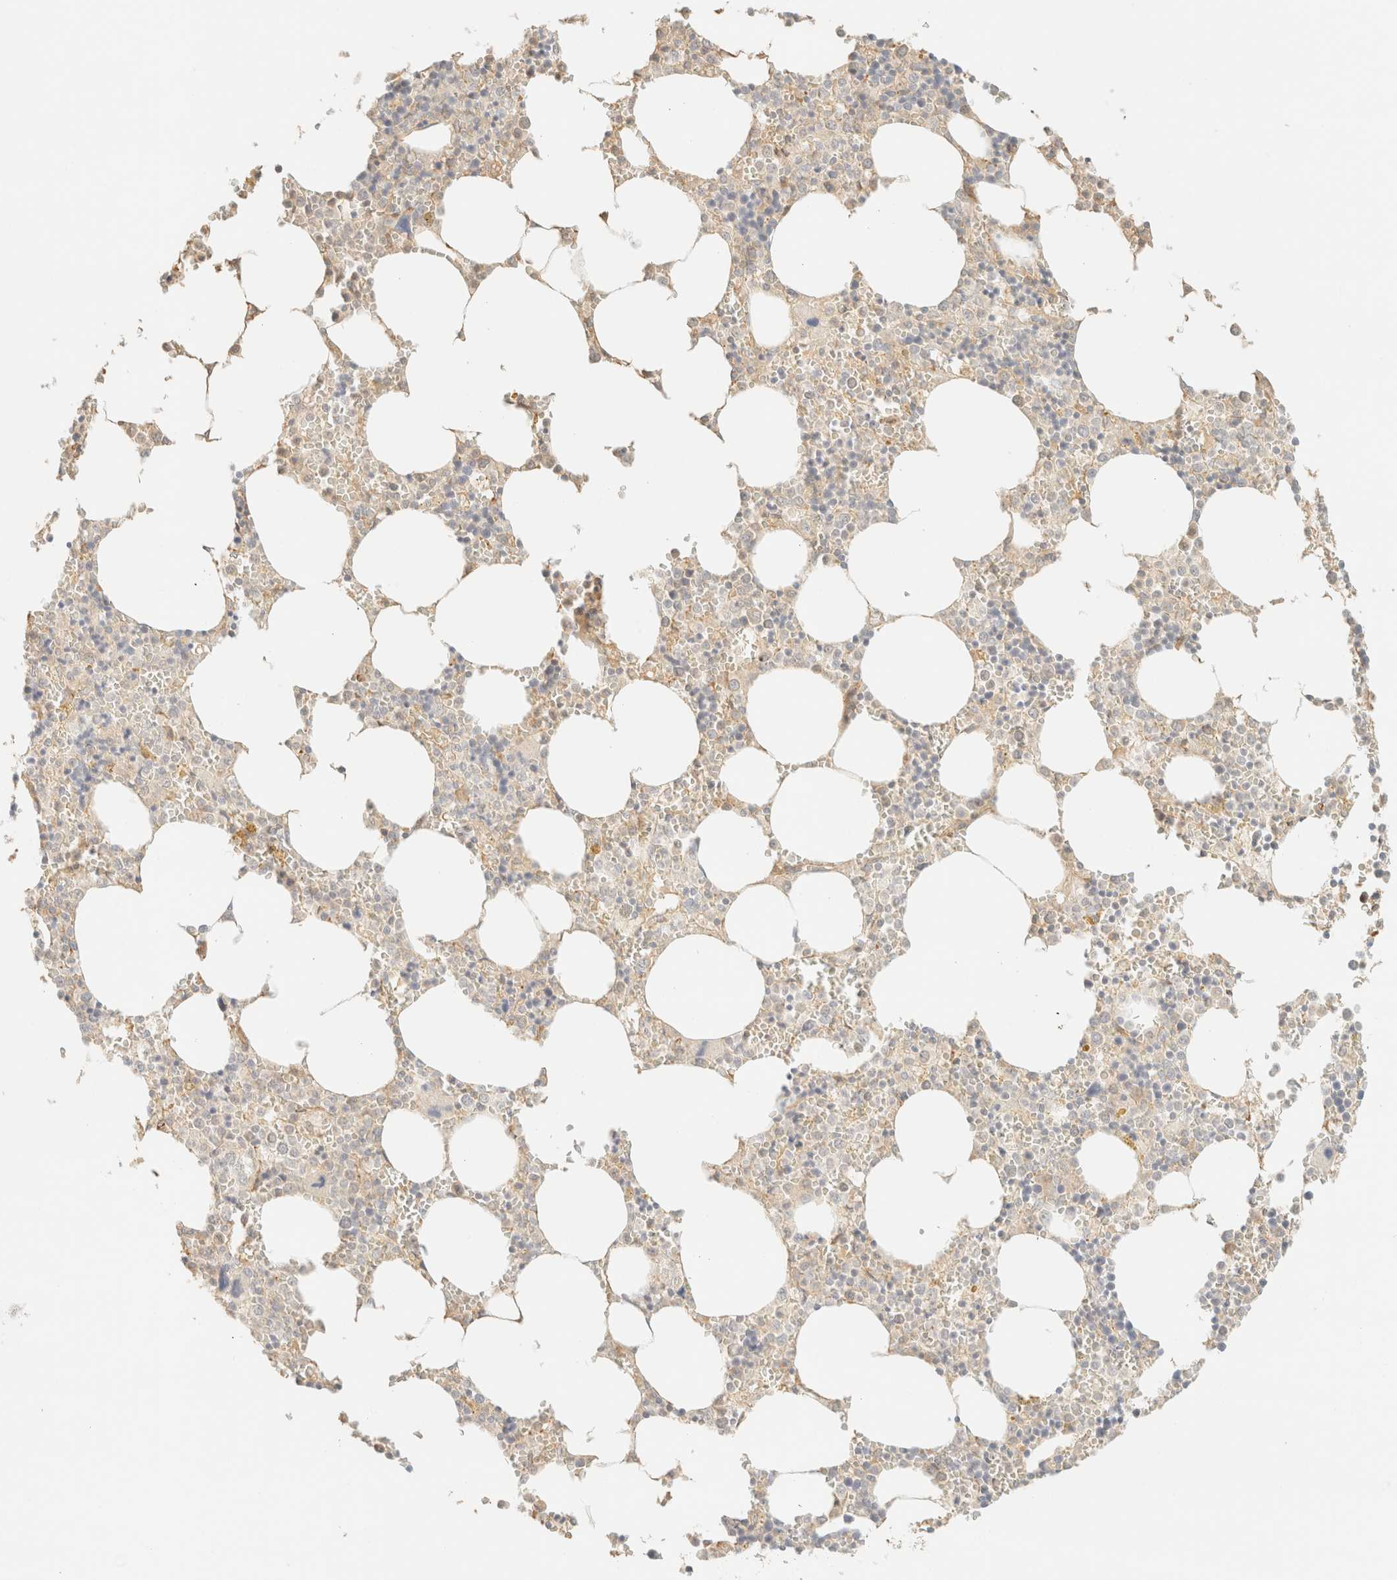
{"staining": {"intensity": "negative", "quantity": "none", "location": "none"}, "tissue": "bone marrow", "cell_type": "Hematopoietic cells", "image_type": "normal", "snomed": [{"axis": "morphology", "description": "Normal tissue, NOS"}, {"axis": "topography", "description": "Bone marrow"}], "caption": "This is an IHC photomicrograph of unremarkable bone marrow. There is no positivity in hematopoietic cells.", "gene": "SPARCL1", "patient": {"sex": "male", "age": 70}}